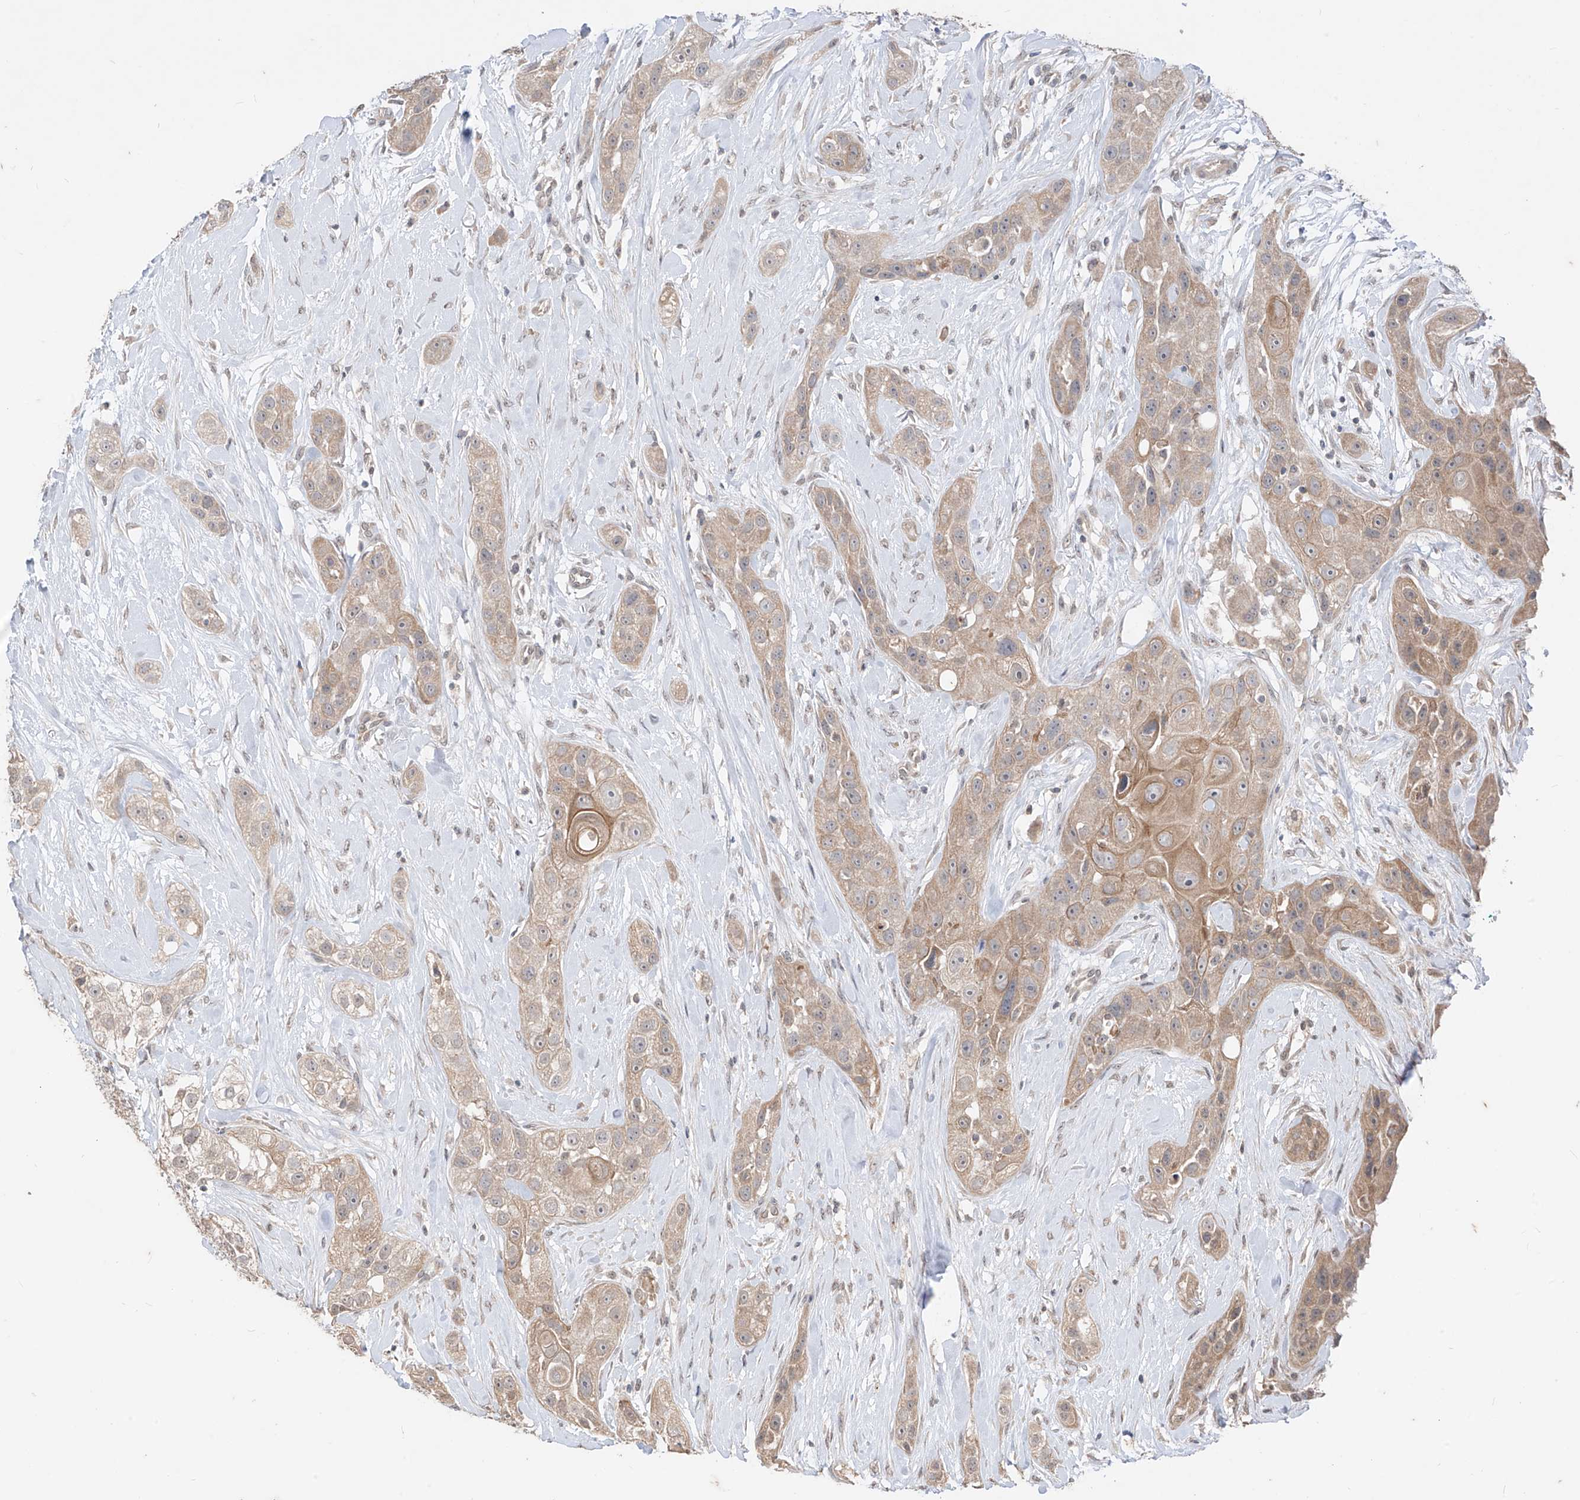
{"staining": {"intensity": "weak", "quantity": ">75%", "location": "cytoplasmic/membranous"}, "tissue": "head and neck cancer", "cell_type": "Tumor cells", "image_type": "cancer", "snomed": [{"axis": "morphology", "description": "Normal tissue, NOS"}, {"axis": "morphology", "description": "Squamous cell carcinoma, NOS"}, {"axis": "topography", "description": "Skeletal muscle"}, {"axis": "topography", "description": "Head-Neck"}], "caption": "Immunohistochemical staining of human head and neck cancer shows low levels of weak cytoplasmic/membranous protein expression in approximately >75% of tumor cells.", "gene": "MTUS2", "patient": {"sex": "male", "age": 51}}